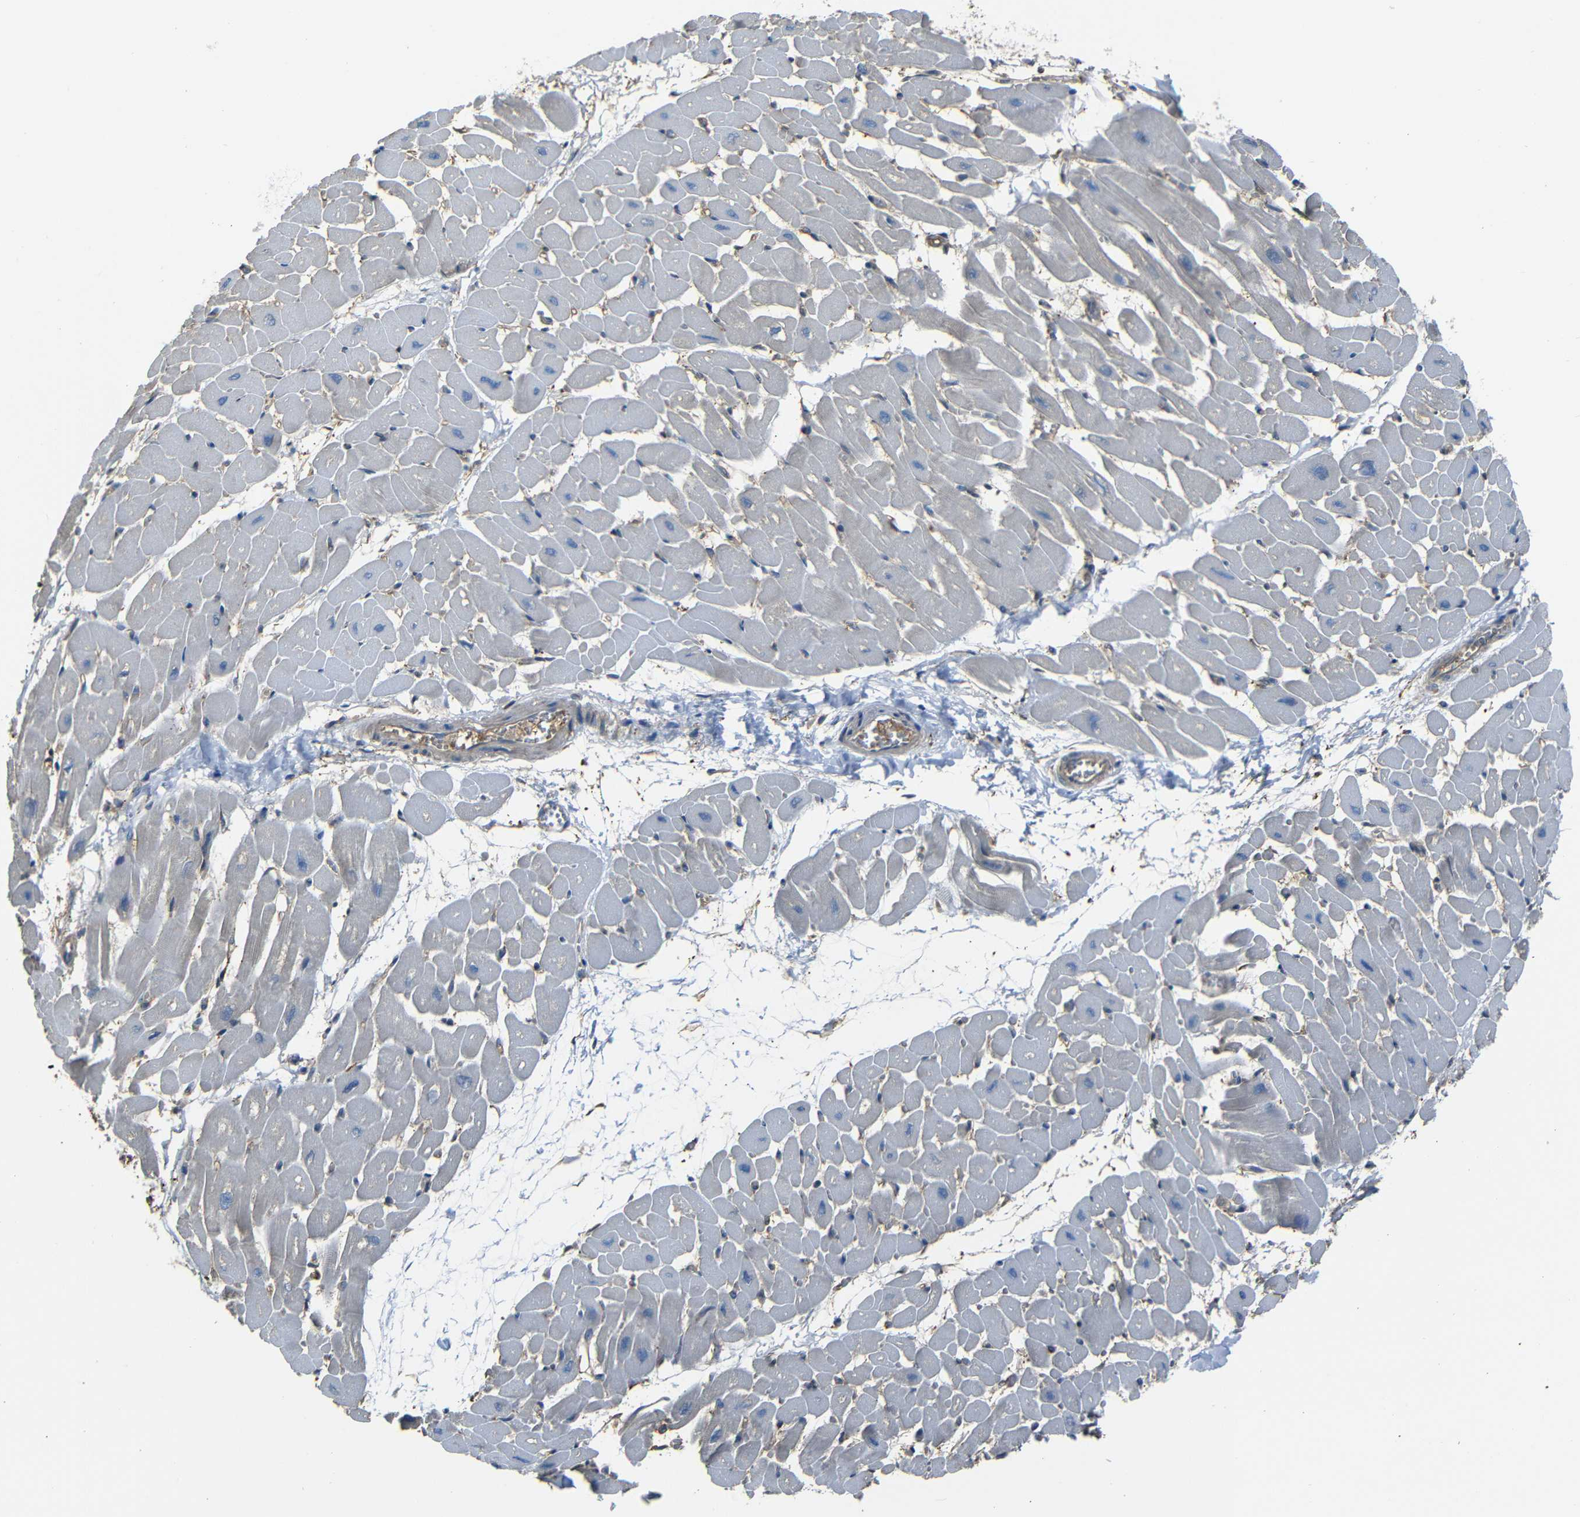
{"staining": {"intensity": "negative", "quantity": "none", "location": "none"}, "tissue": "heart muscle", "cell_type": "Cardiomyocytes", "image_type": "normal", "snomed": [{"axis": "morphology", "description": "Normal tissue, NOS"}, {"axis": "topography", "description": "Heart"}], "caption": "IHC photomicrograph of normal heart muscle stained for a protein (brown), which exhibits no expression in cardiomyocytes.", "gene": "ADGRE5", "patient": {"sex": "male", "age": 45}}